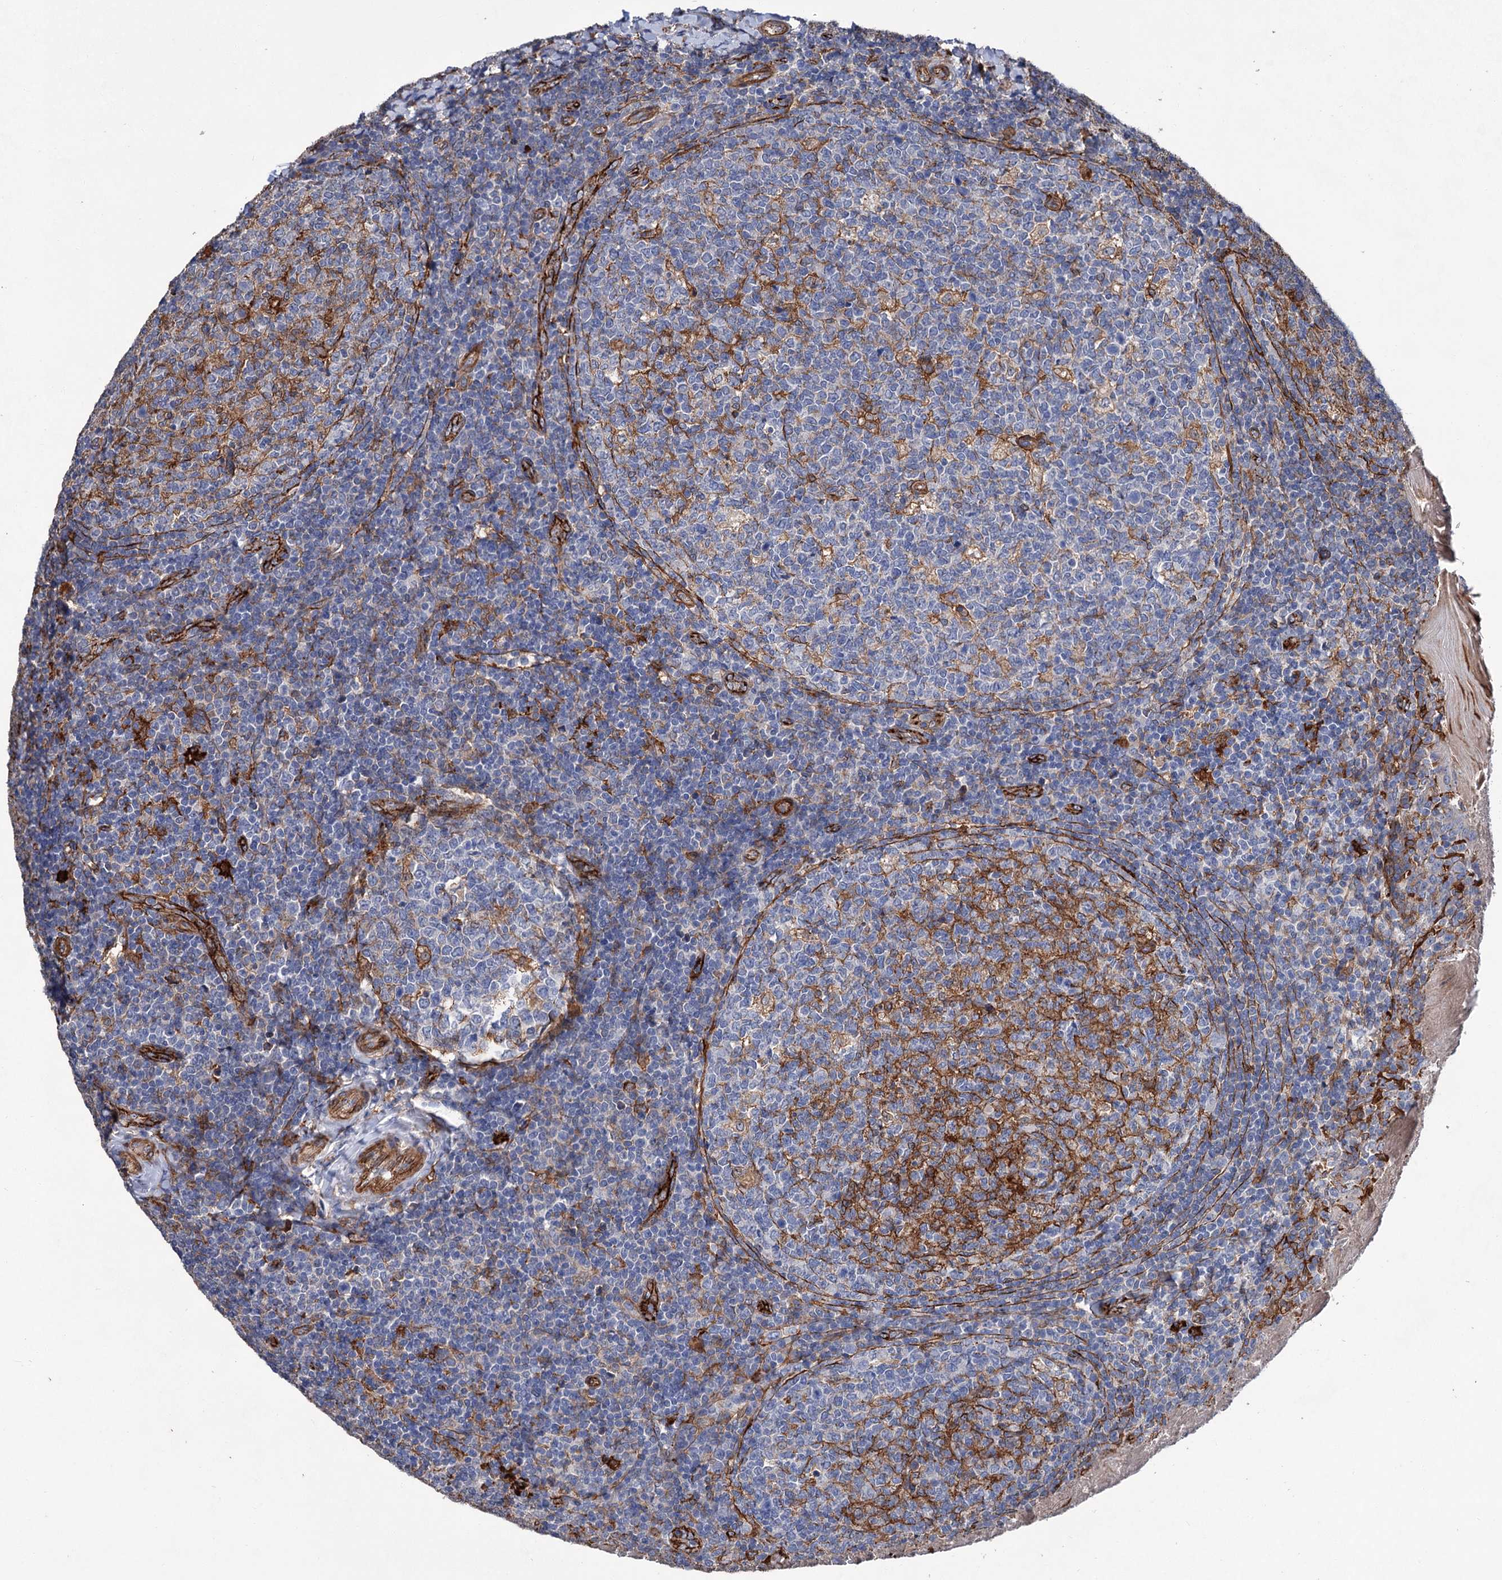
{"staining": {"intensity": "moderate", "quantity": "<25%", "location": "cytoplasmic/membranous"}, "tissue": "tonsil", "cell_type": "Germinal center cells", "image_type": "normal", "snomed": [{"axis": "morphology", "description": "Normal tissue, NOS"}, {"axis": "topography", "description": "Tonsil"}], "caption": "Brown immunohistochemical staining in unremarkable tonsil exhibits moderate cytoplasmic/membranous expression in about <25% of germinal center cells. (DAB = brown stain, brightfield microscopy at high magnification).", "gene": "TMTC3", "patient": {"sex": "female", "age": 19}}